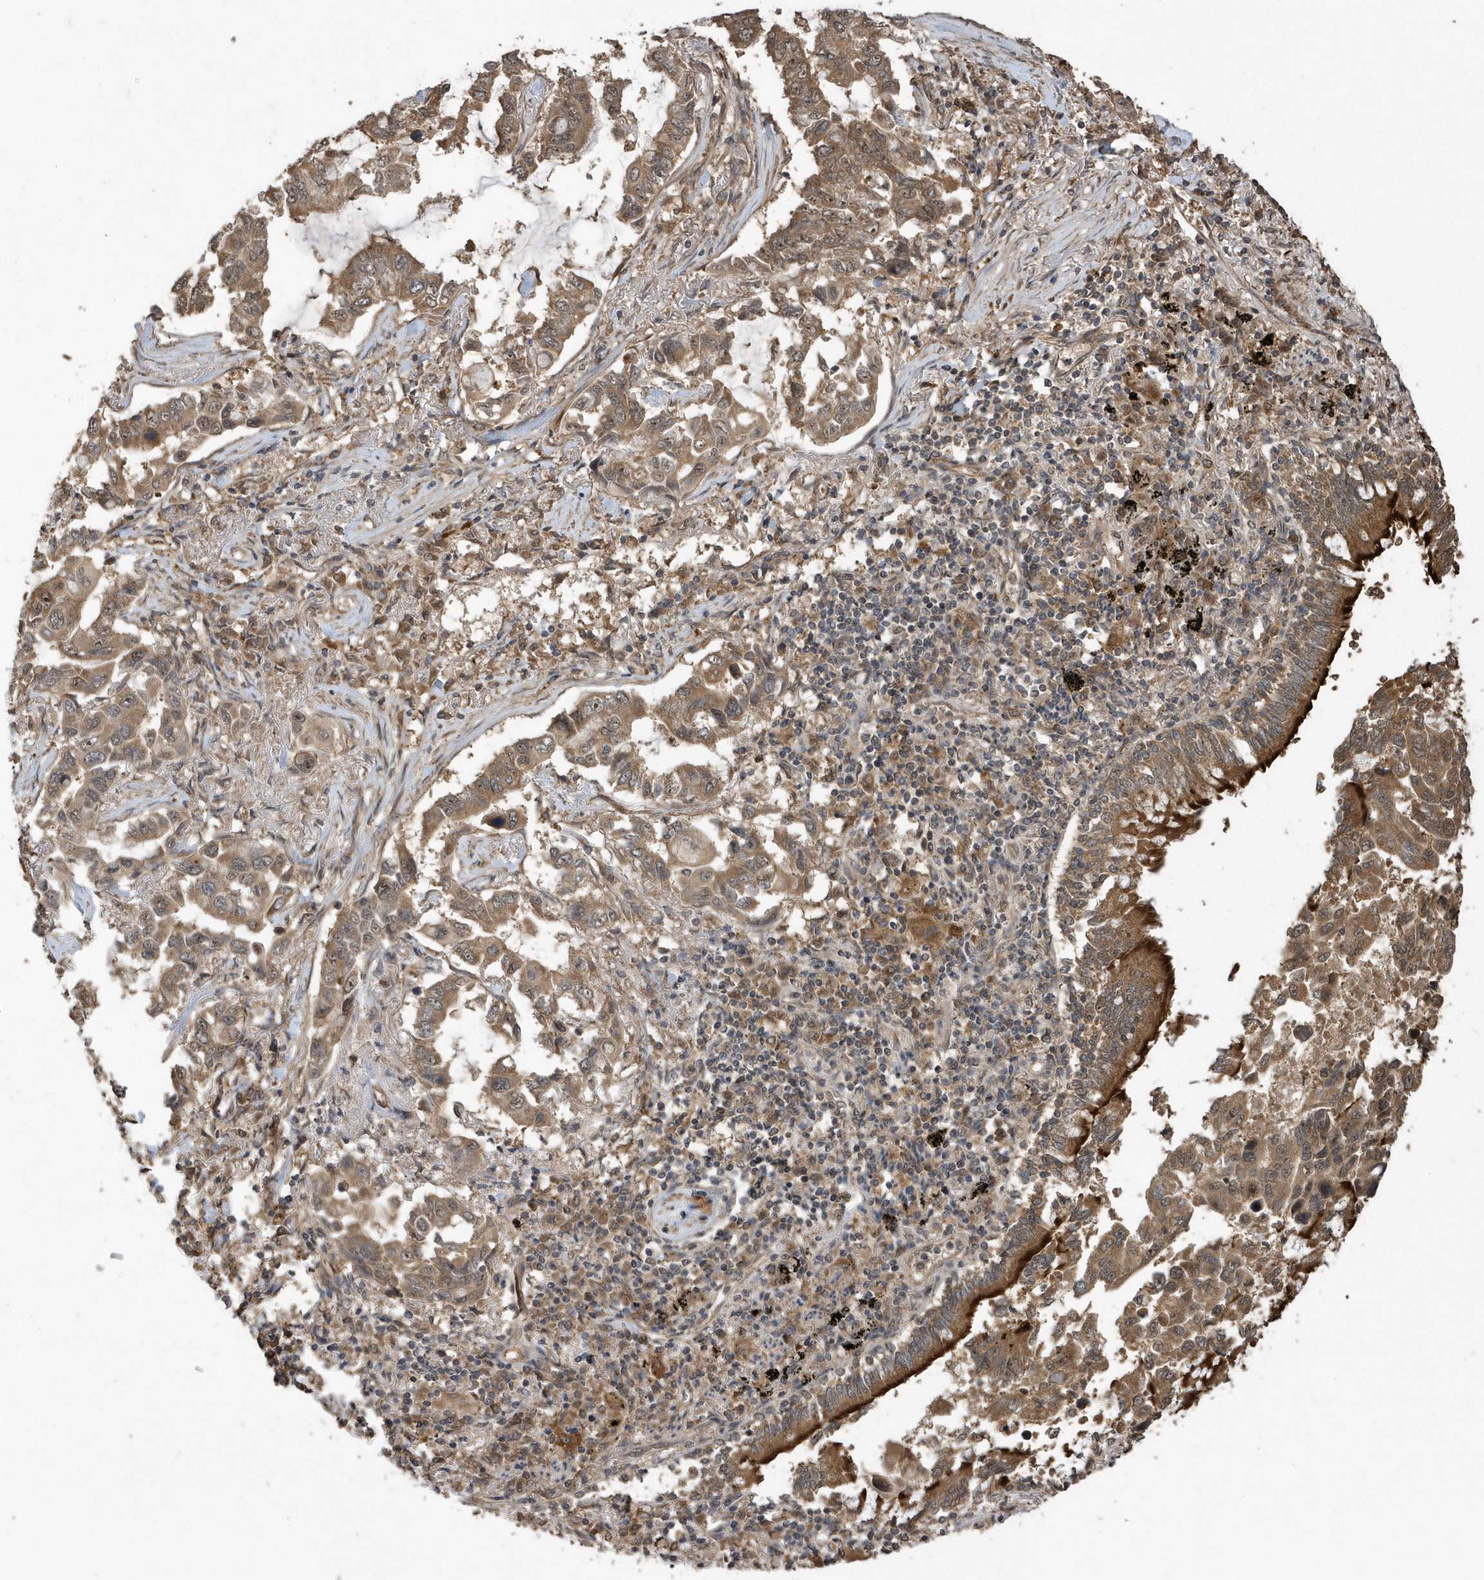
{"staining": {"intensity": "moderate", "quantity": ">75%", "location": "cytoplasmic/membranous"}, "tissue": "lung cancer", "cell_type": "Tumor cells", "image_type": "cancer", "snomed": [{"axis": "morphology", "description": "Adenocarcinoma, NOS"}, {"axis": "topography", "description": "Lung"}], "caption": "Protein staining shows moderate cytoplasmic/membranous positivity in approximately >75% of tumor cells in lung cancer. The staining was performed using DAB (3,3'-diaminobenzidine) to visualize the protein expression in brown, while the nuclei were stained in blue with hematoxylin (Magnification: 20x).", "gene": "WASHC5", "patient": {"sex": "male", "age": 64}}